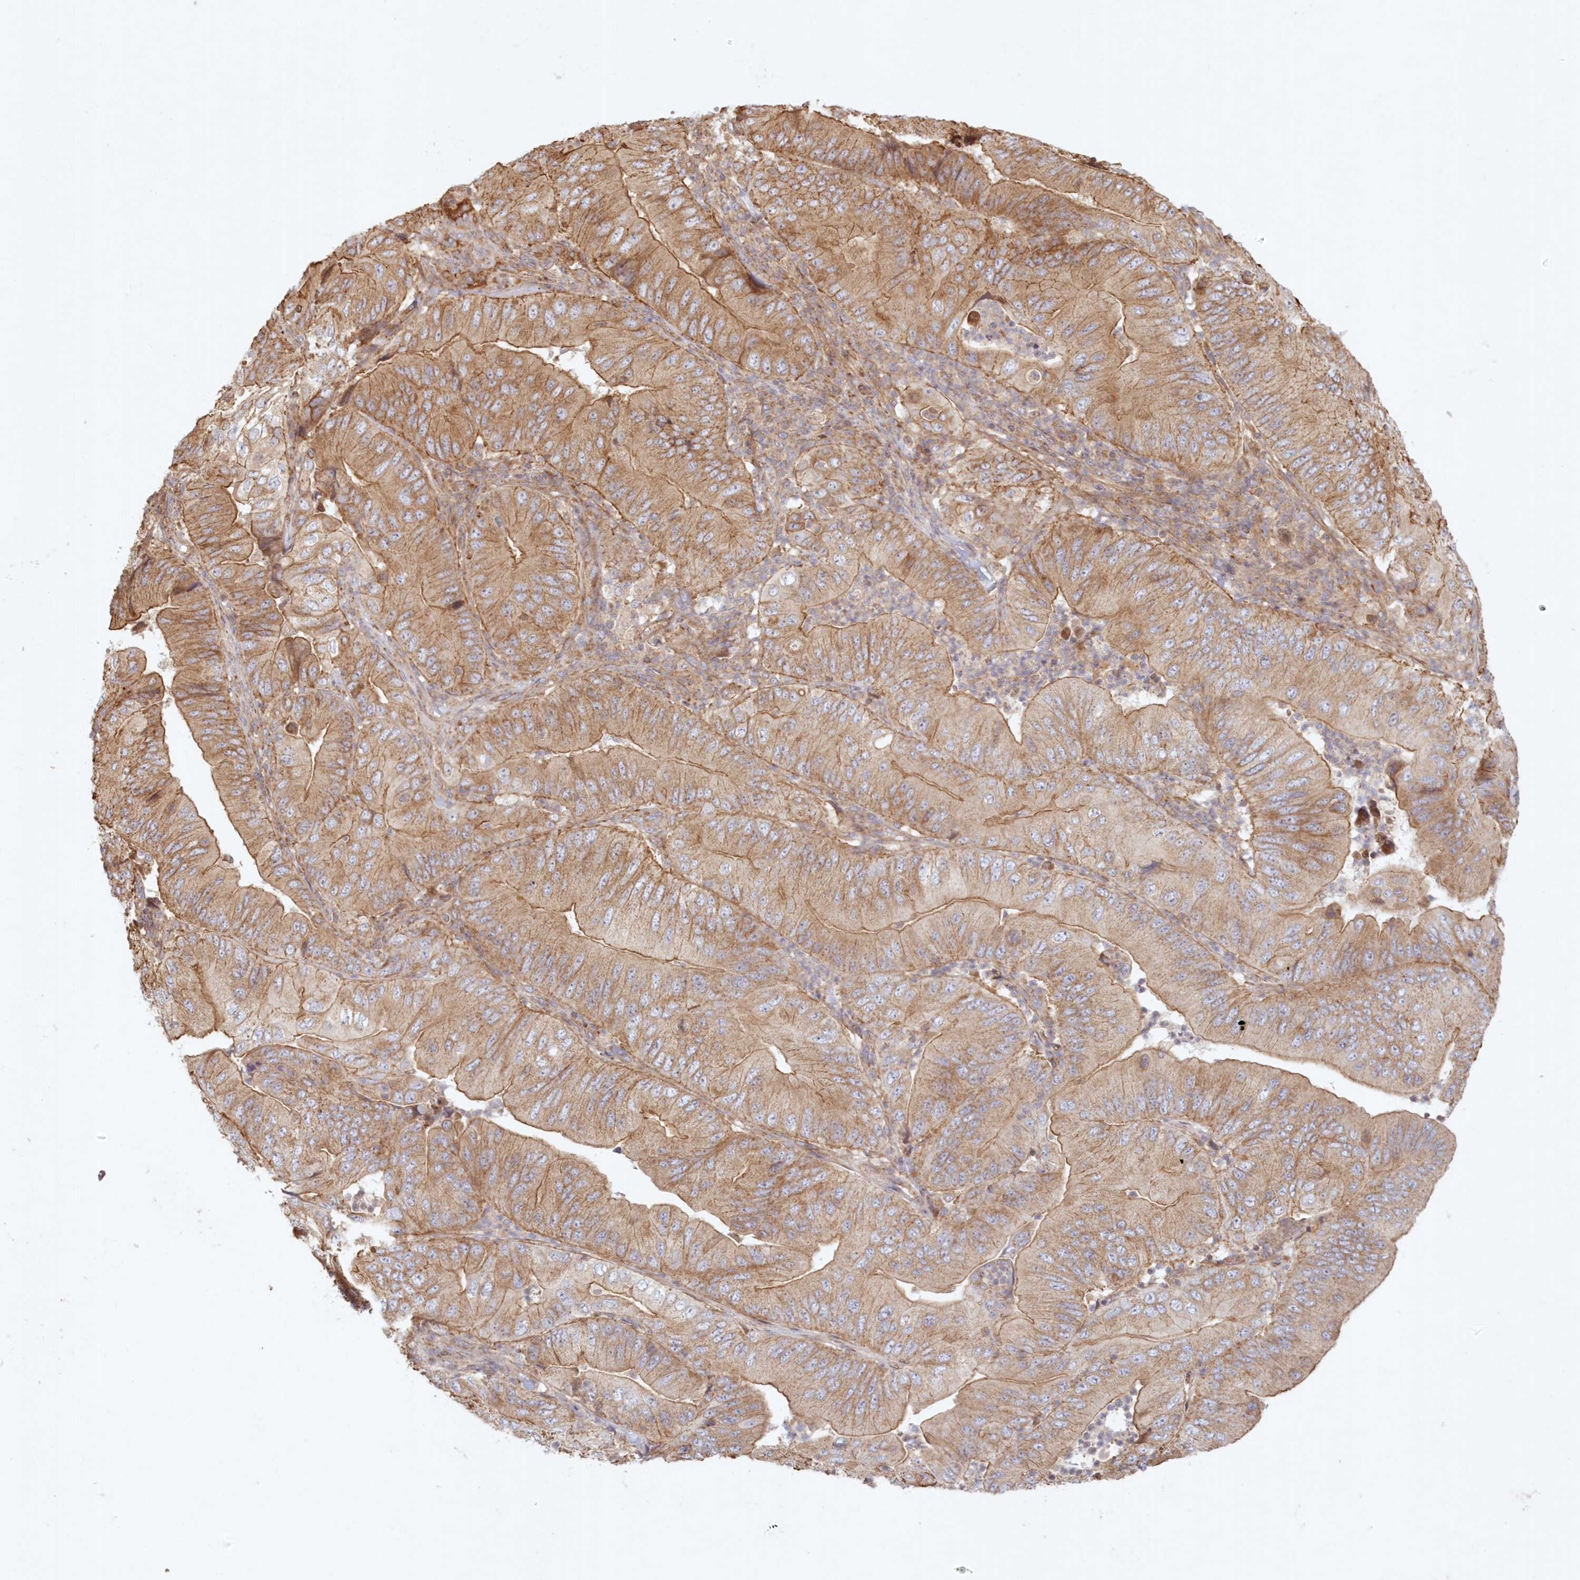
{"staining": {"intensity": "moderate", "quantity": ">75%", "location": "cytoplasmic/membranous"}, "tissue": "pancreatic cancer", "cell_type": "Tumor cells", "image_type": "cancer", "snomed": [{"axis": "morphology", "description": "Adenocarcinoma, NOS"}, {"axis": "topography", "description": "Pancreas"}], "caption": "Protein staining by IHC exhibits moderate cytoplasmic/membranous staining in approximately >75% of tumor cells in pancreatic adenocarcinoma. (DAB (3,3'-diaminobenzidine) = brown stain, brightfield microscopy at high magnification).", "gene": "KIAA0232", "patient": {"sex": "female", "age": 77}}